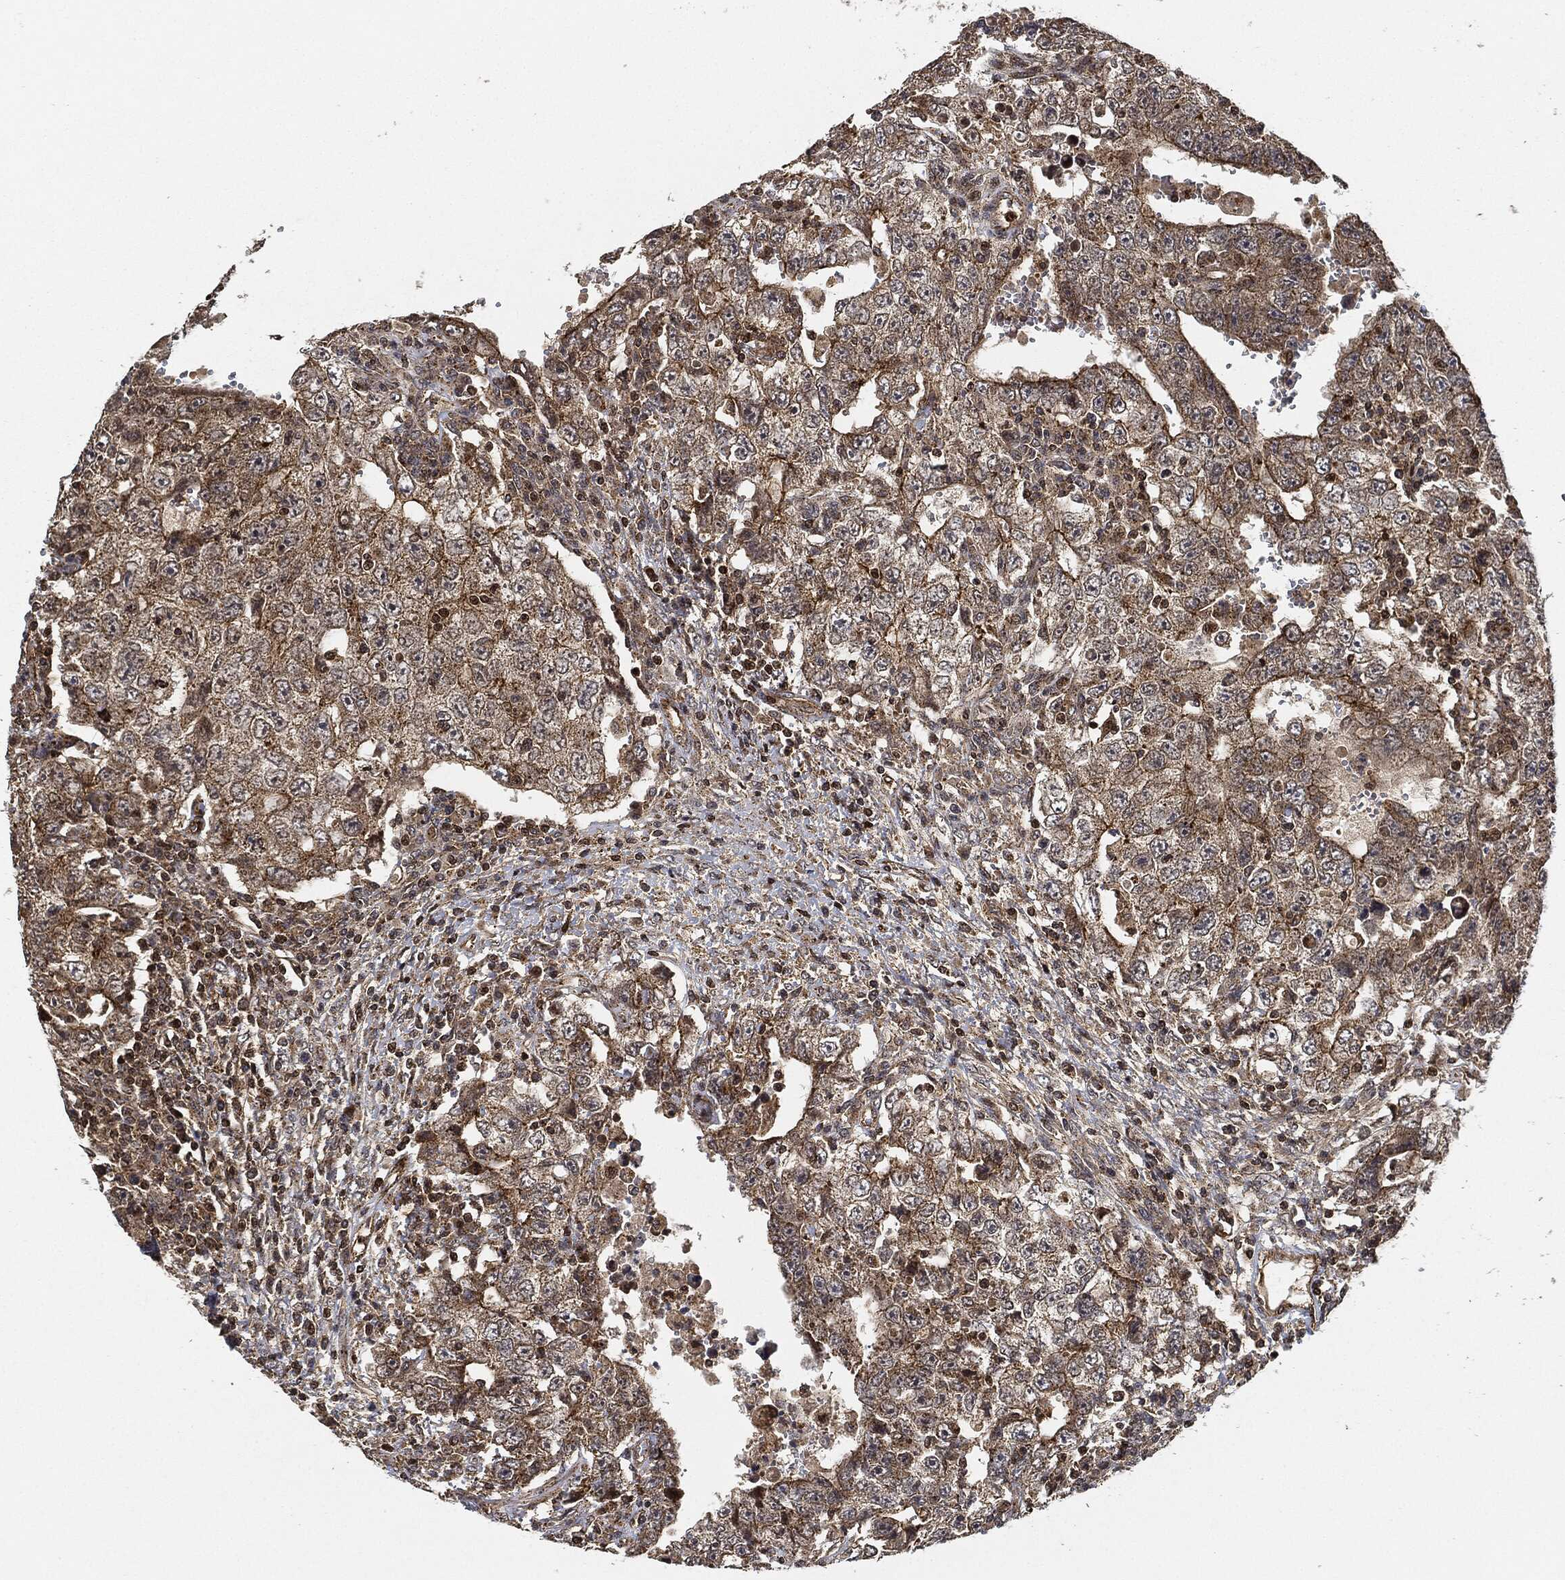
{"staining": {"intensity": "strong", "quantity": "25%-75%", "location": "cytoplasmic/membranous"}, "tissue": "testis cancer", "cell_type": "Tumor cells", "image_type": "cancer", "snomed": [{"axis": "morphology", "description": "Carcinoma, Embryonal, NOS"}, {"axis": "topography", "description": "Testis"}], "caption": "Brown immunohistochemical staining in testis embryonal carcinoma displays strong cytoplasmic/membranous expression in about 25%-75% of tumor cells.", "gene": "MAP3K3", "patient": {"sex": "male", "age": 26}}